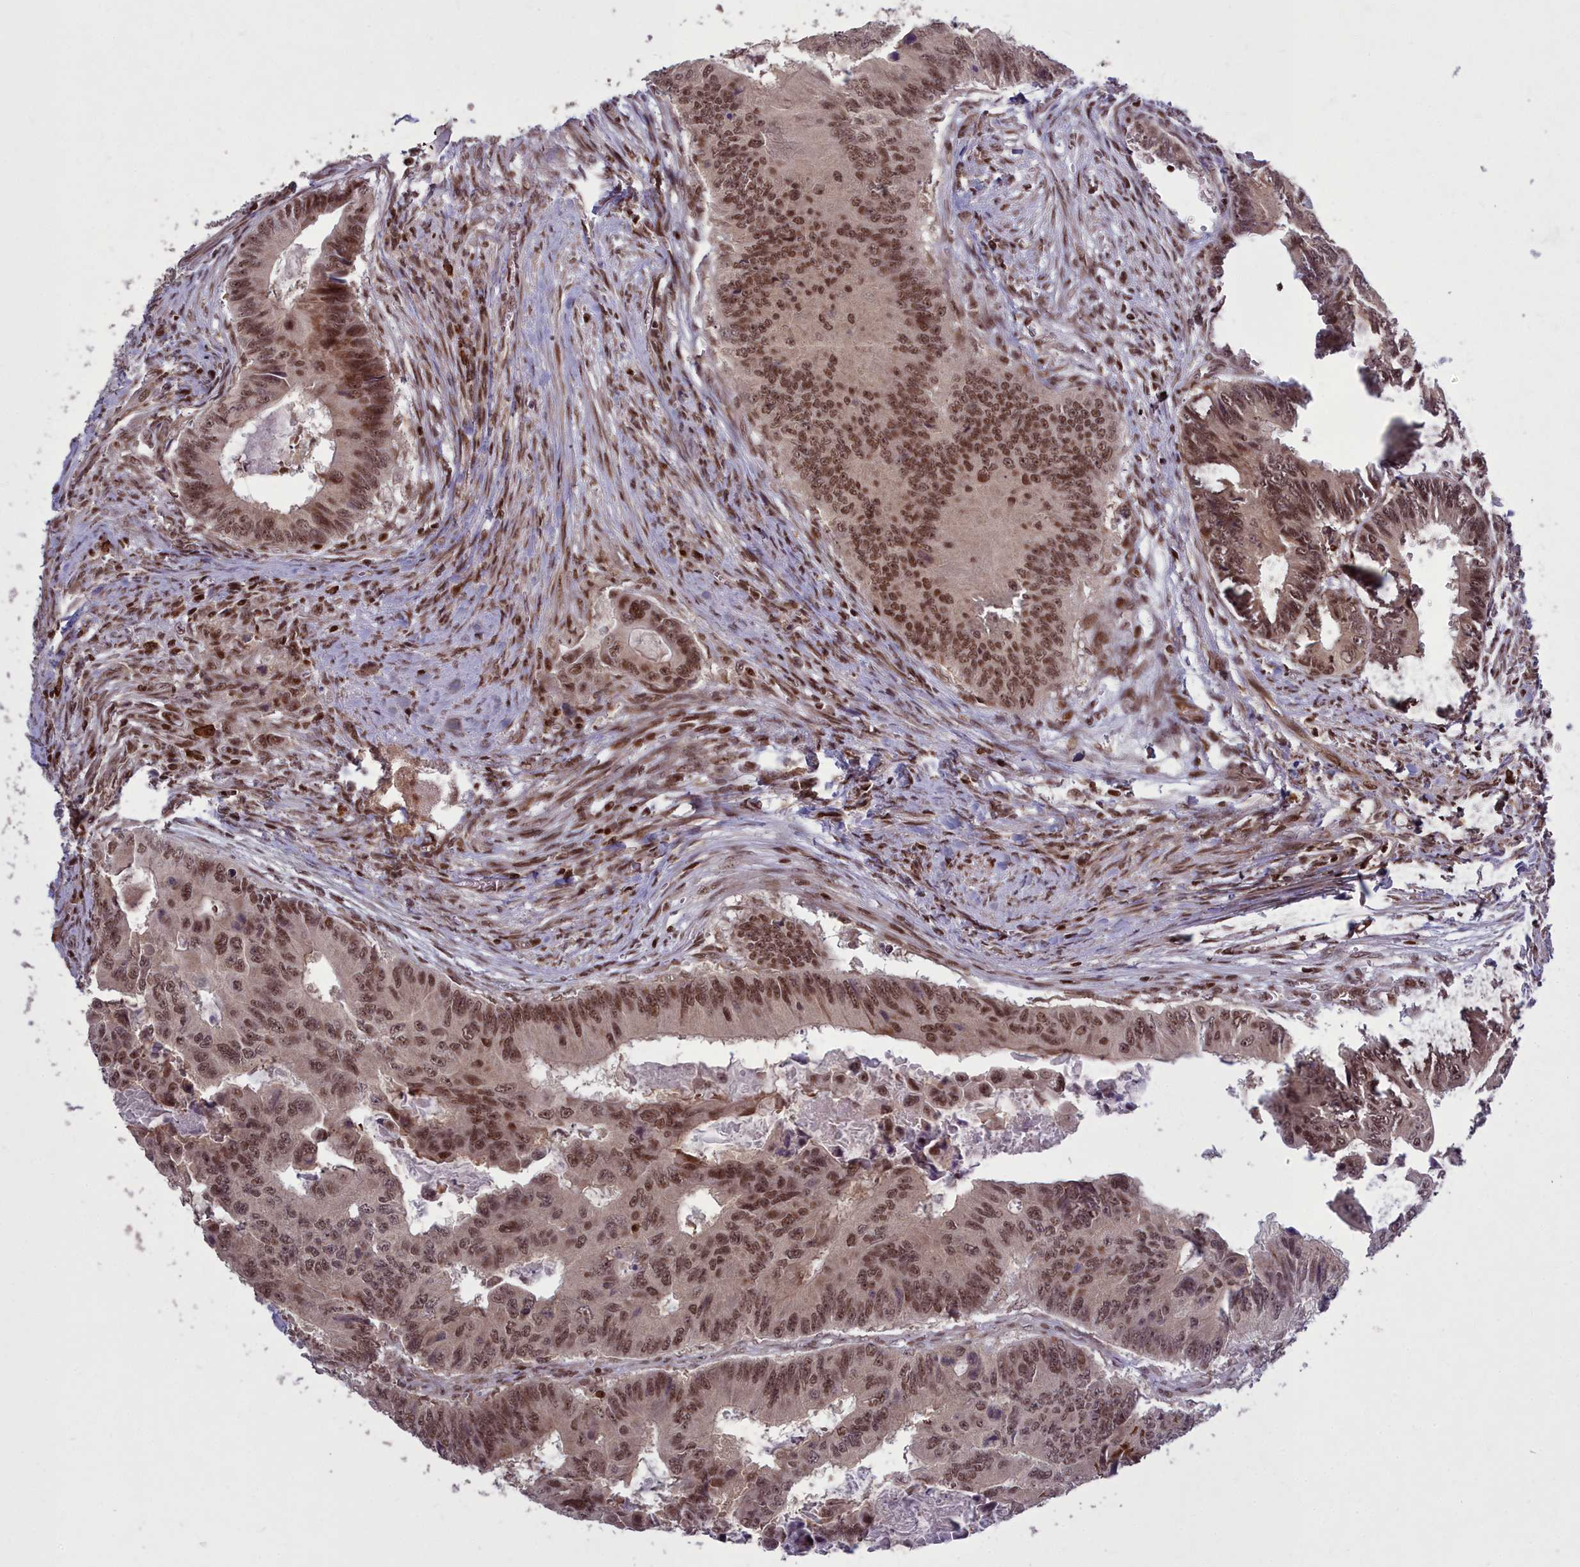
{"staining": {"intensity": "moderate", "quantity": ">75%", "location": "nuclear"}, "tissue": "colorectal cancer", "cell_type": "Tumor cells", "image_type": "cancer", "snomed": [{"axis": "morphology", "description": "Adenocarcinoma, NOS"}, {"axis": "topography", "description": "Colon"}], "caption": "About >75% of tumor cells in human colorectal adenocarcinoma demonstrate moderate nuclear protein staining as visualized by brown immunohistochemical staining.", "gene": "GMEB1", "patient": {"sex": "male", "age": 85}}